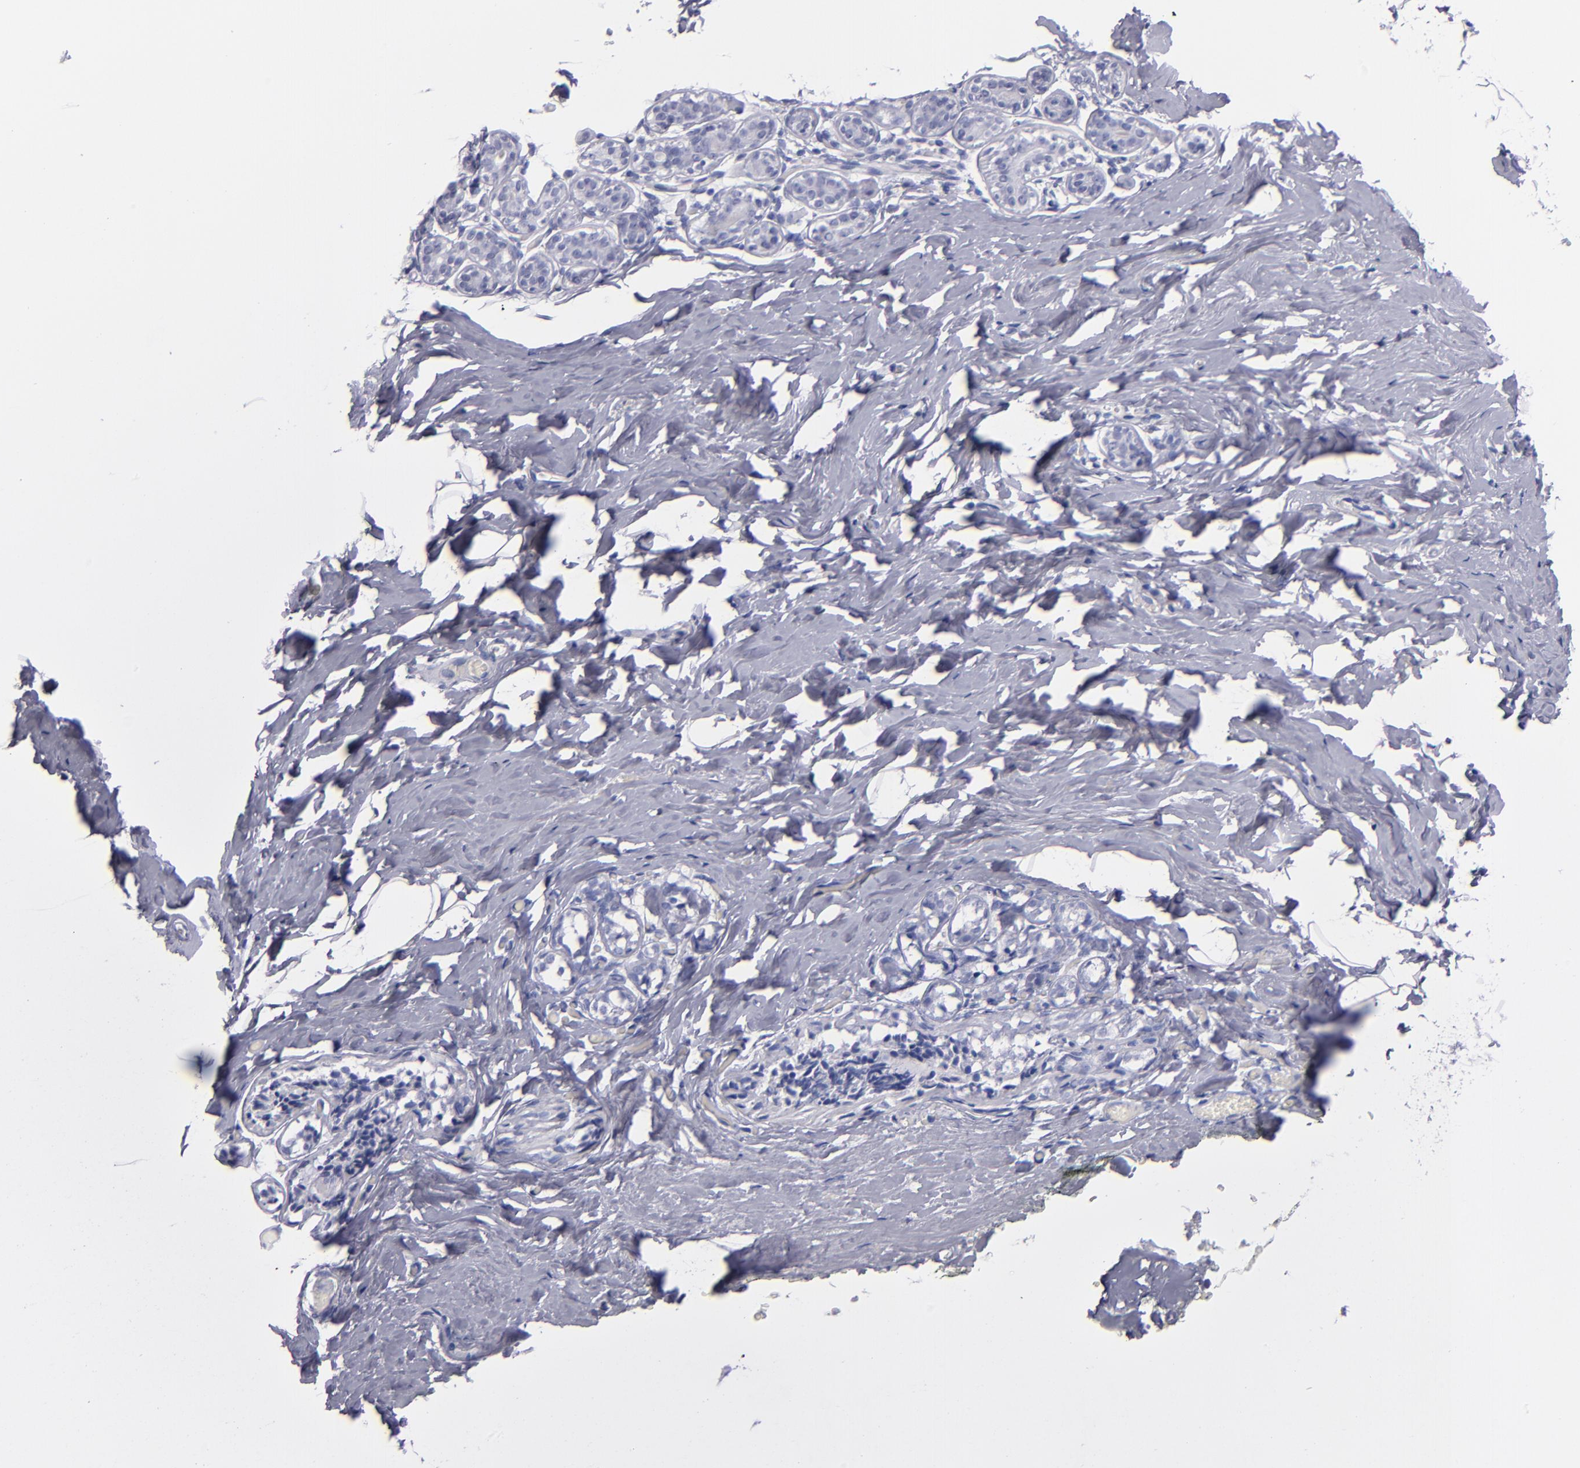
{"staining": {"intensity": "negative", "quantity": "none", "location": "none"}, "tissue": "breast", "cell_type": "Adipocytes", "image_type": "normal", "snomed": [{"axis": "morphology", "description": "Normal tissue, NOS"}, {"axis": "topography", "description": "Breast"}, {"axis": "topography", "description": "Soft tissue"}], "caption": "Immunohistochemistry of unremarkable human breast reveals no positivity in adipocytes.", "gene": "HNF1B", "patient": {"sex": "female", "age": 75}}